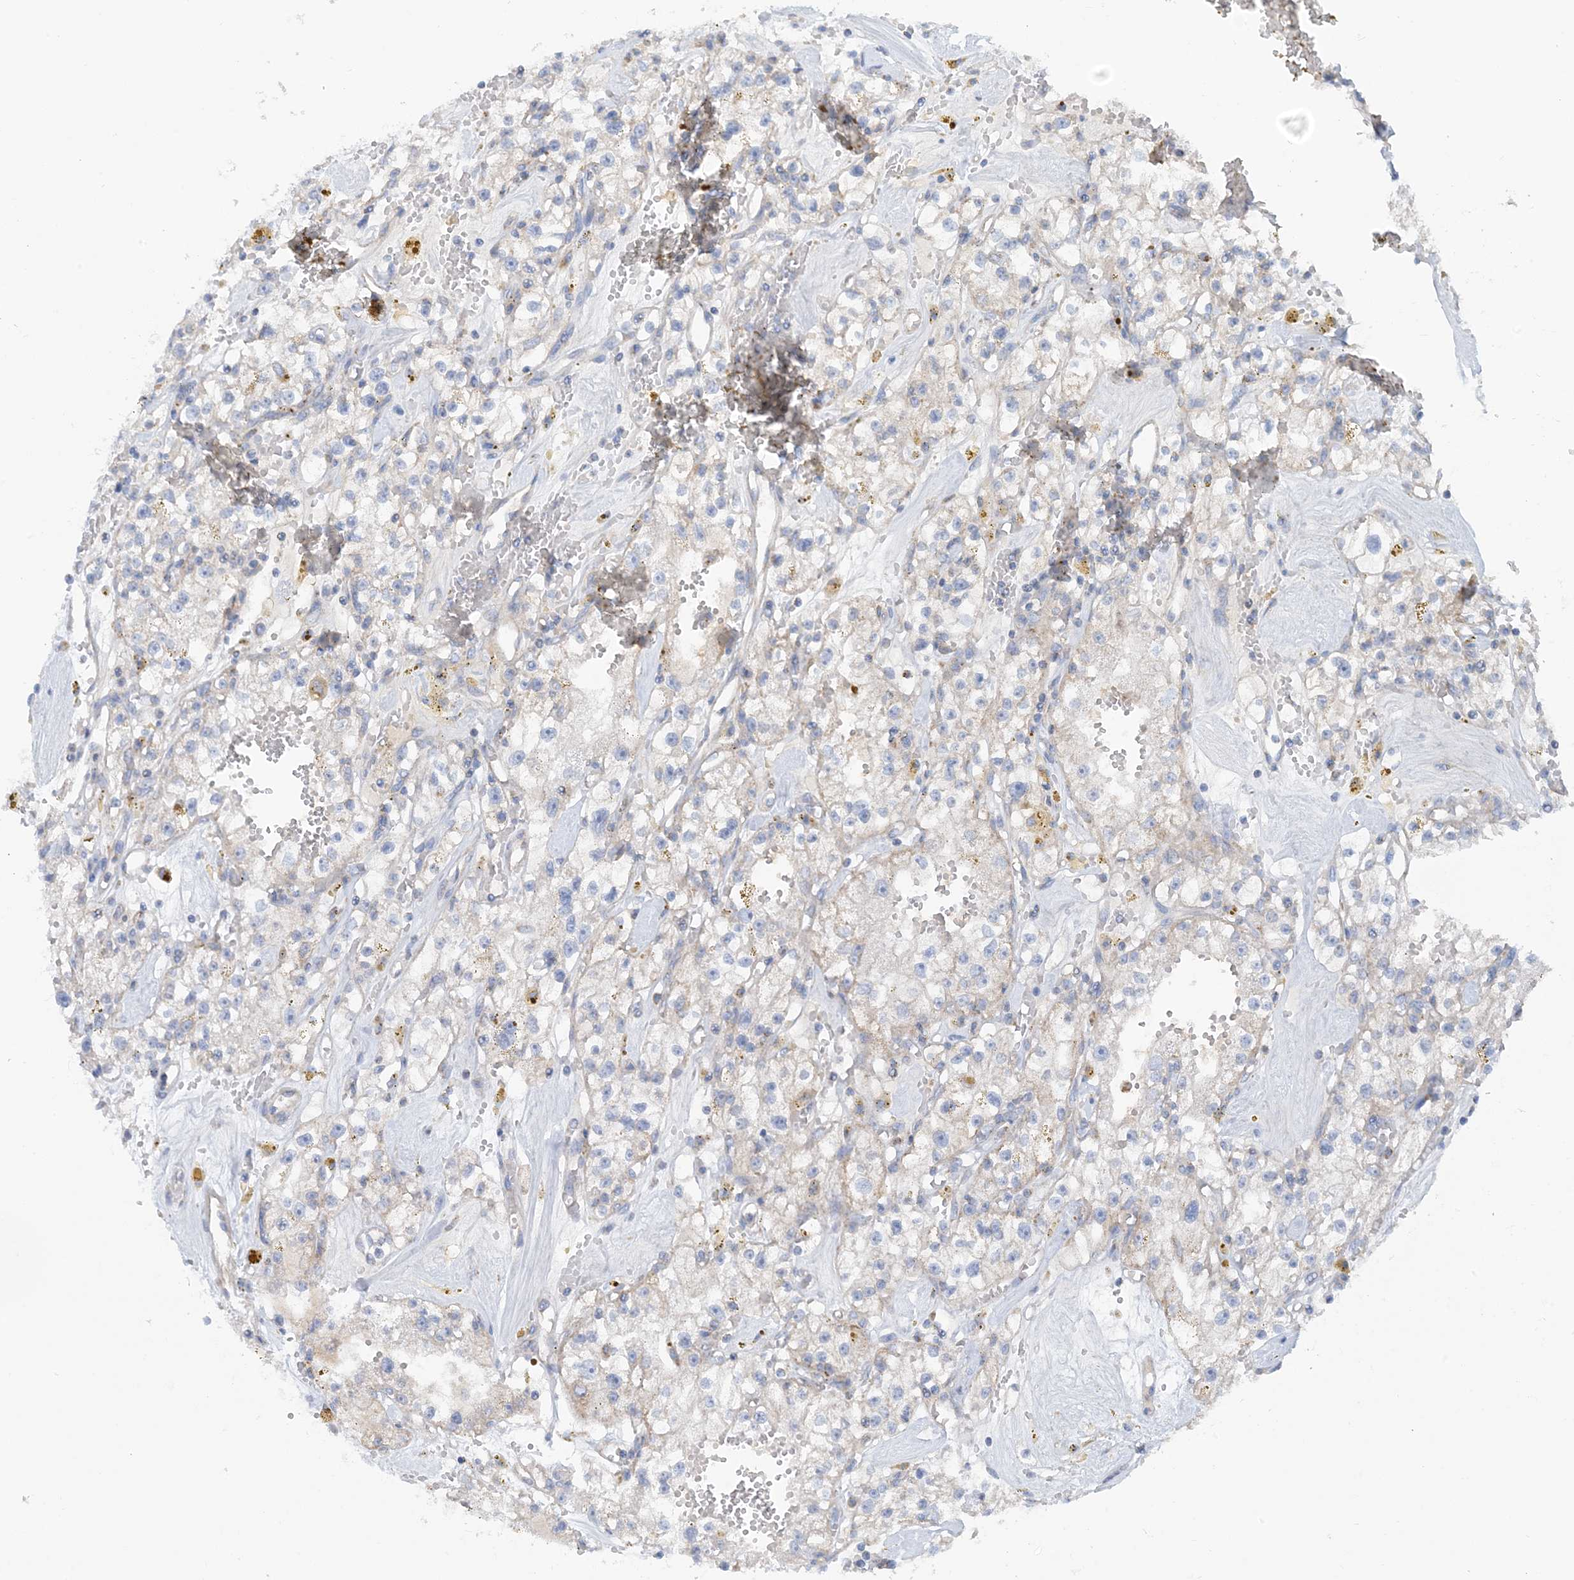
{"staining": {"intensity": "weak", "quantity": "<25%", "location": "cytoplasmic/membranous"}, "tissue": "renal cancer", "cell_type": "Tumor cells", "image_type": "cancer", "snomed": [{"axis": "morphology", "description": "Adenocarcinoma, NOS"}, {"axis": "topography", "description": "Kidney"}], "caption": "IHC histopathology image of human adenocarcinoma (renal) stained for a protein (brown), which reveals no staining in tumor cells.", "gene": "PHOSPHO2", "patient": {"sex": "male", "age": 56}}